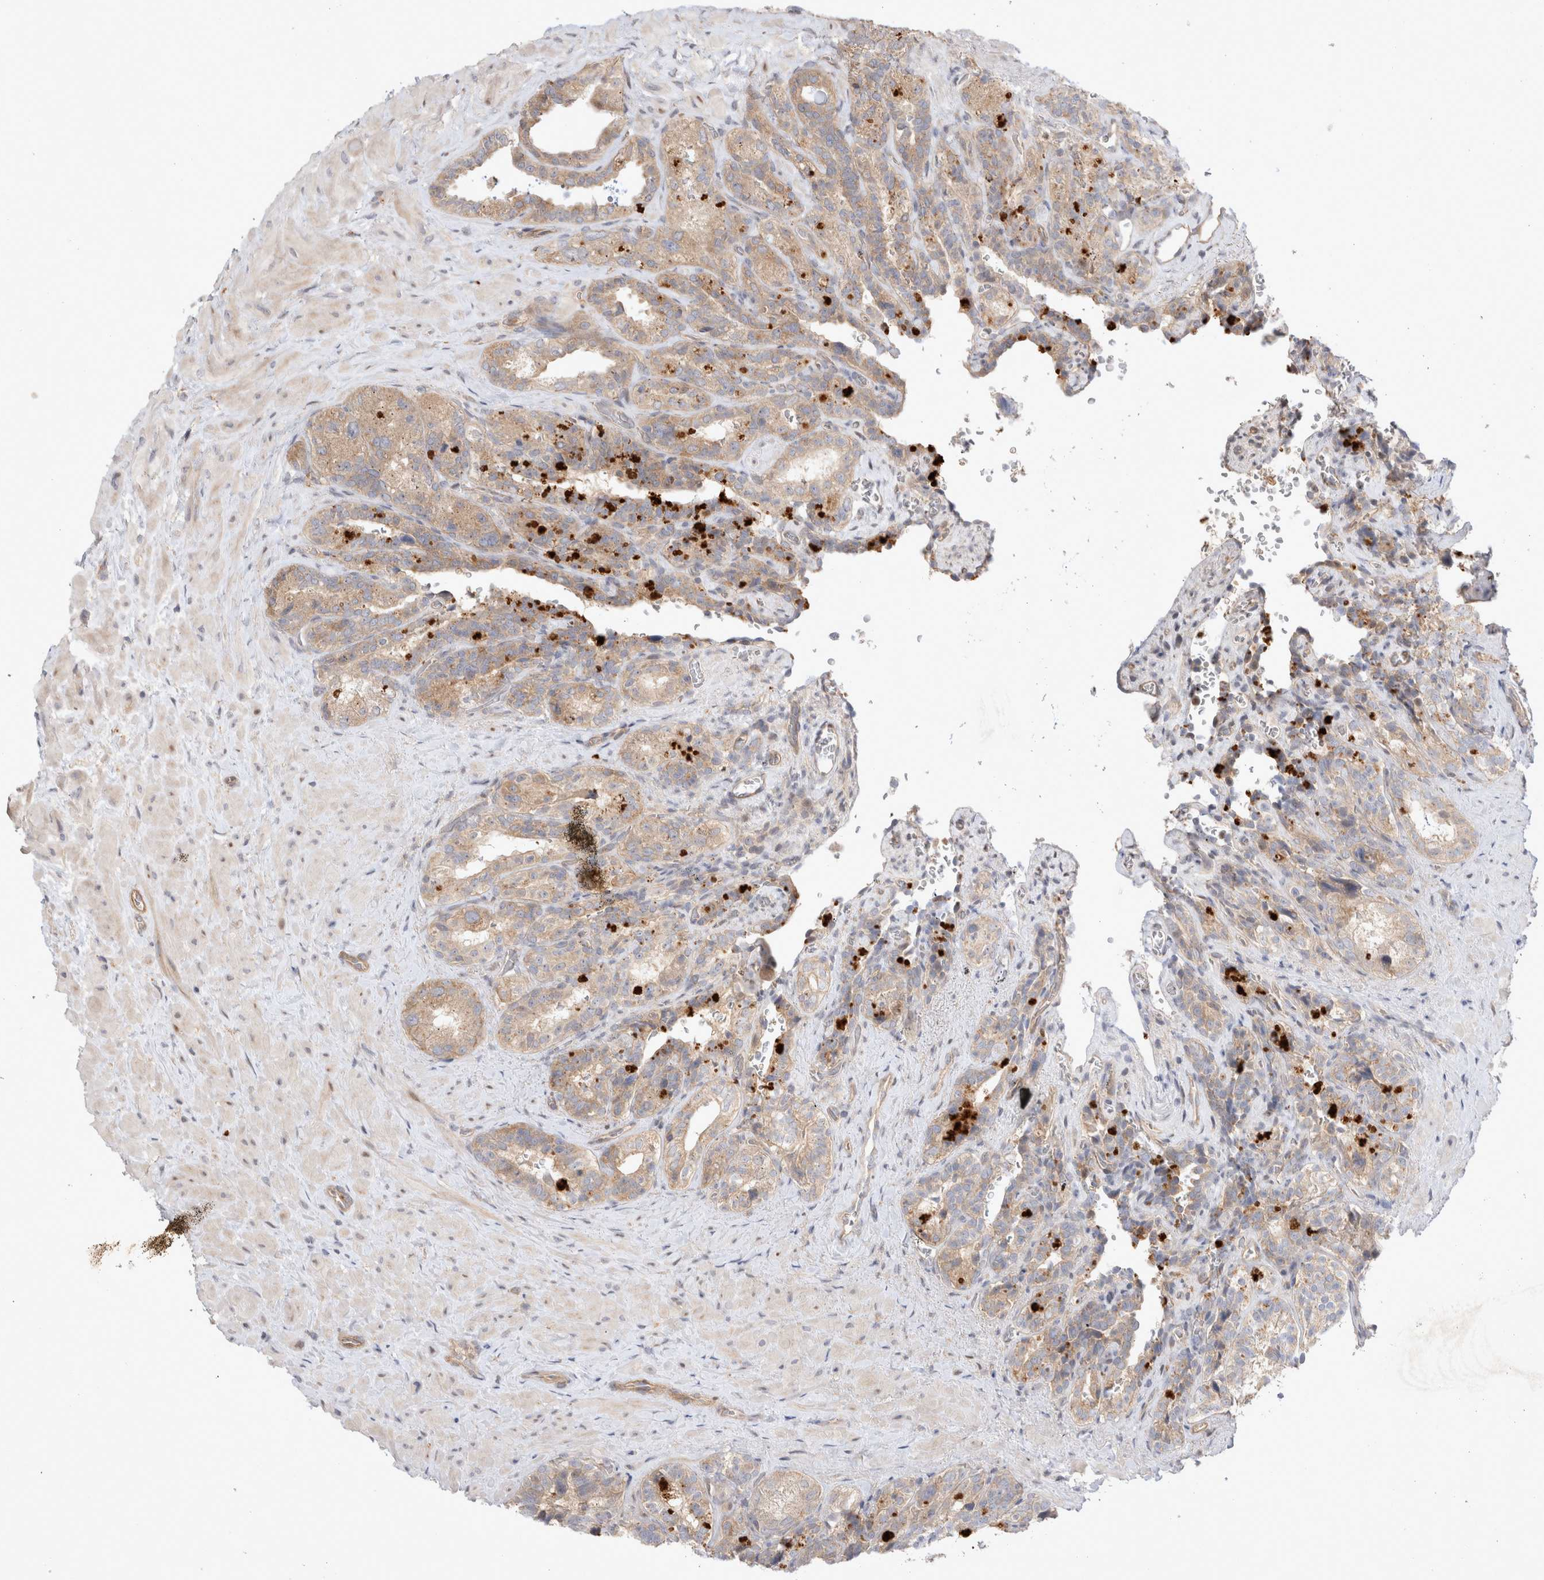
{"staining": {"intensity": "weak", "quantity": "25%-75%", "location": "cytoplasmic/membranous"}, "tissue": "seminal vesicle", "cell_type": "Glandular cells", "image_type": "normal", "snomed": [{"axis": "morphology", "description": "Normal tissue, NOS"}, {"axis": "topography", "description": "Prostate"}, {"axis": "topography", "description": "Seminal veicle"}], "caption": "An IHC micrograph of unremarkable tissue is shown. Protein staining in brown labels weak cytoplasmic/membranous positivity in seminal vesicle within glandular cells.", "gene": "HTT", "patient": {"sex": "male", "age": 67}}